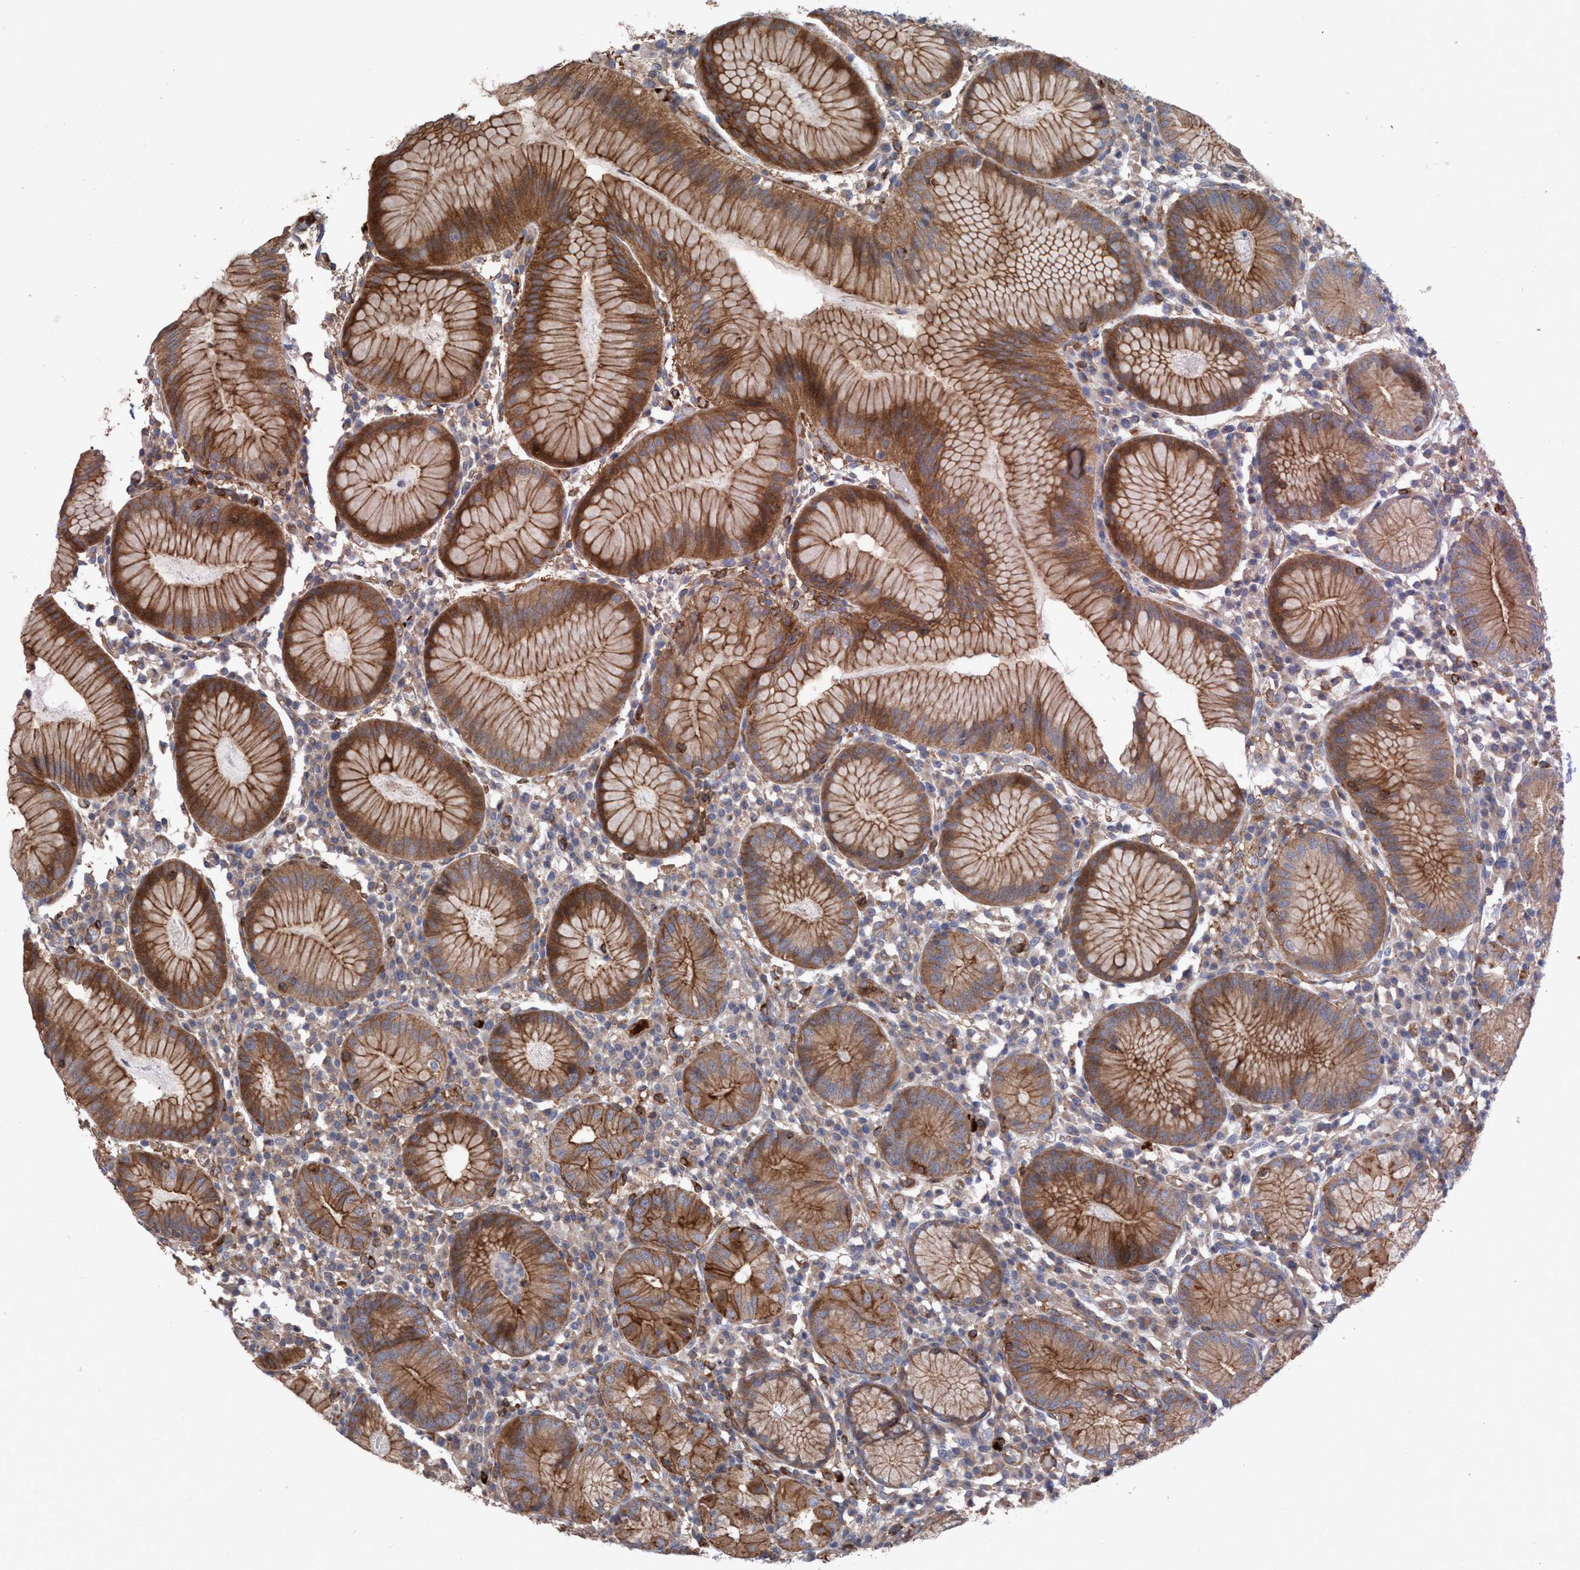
{"staining": {"intensity": "strong", "quantity": ">75%", "location": "cytoplasmic/membranous"}, "tissue": "stomach", "cell_type": "Glandular cells", "image_type": "normal", "snomed": [{"axis": "morphology", "description": "Normal tissue, NOS"}, {"axis": "topography", "description": "Stomach"}, {"axis": "topography", "description": "Stomach, lower"}], "caption": "Immunohistochemical staining of normal stomach shows >75% levels of strong cytoplasmic/membranous protein expression in approximately >75% of glandular cells. The protein of interest is shown in brown color, while the nuclei are stained blue.", "gene": "SPECC1", "patient": {"sex": "female", "age": 75}}